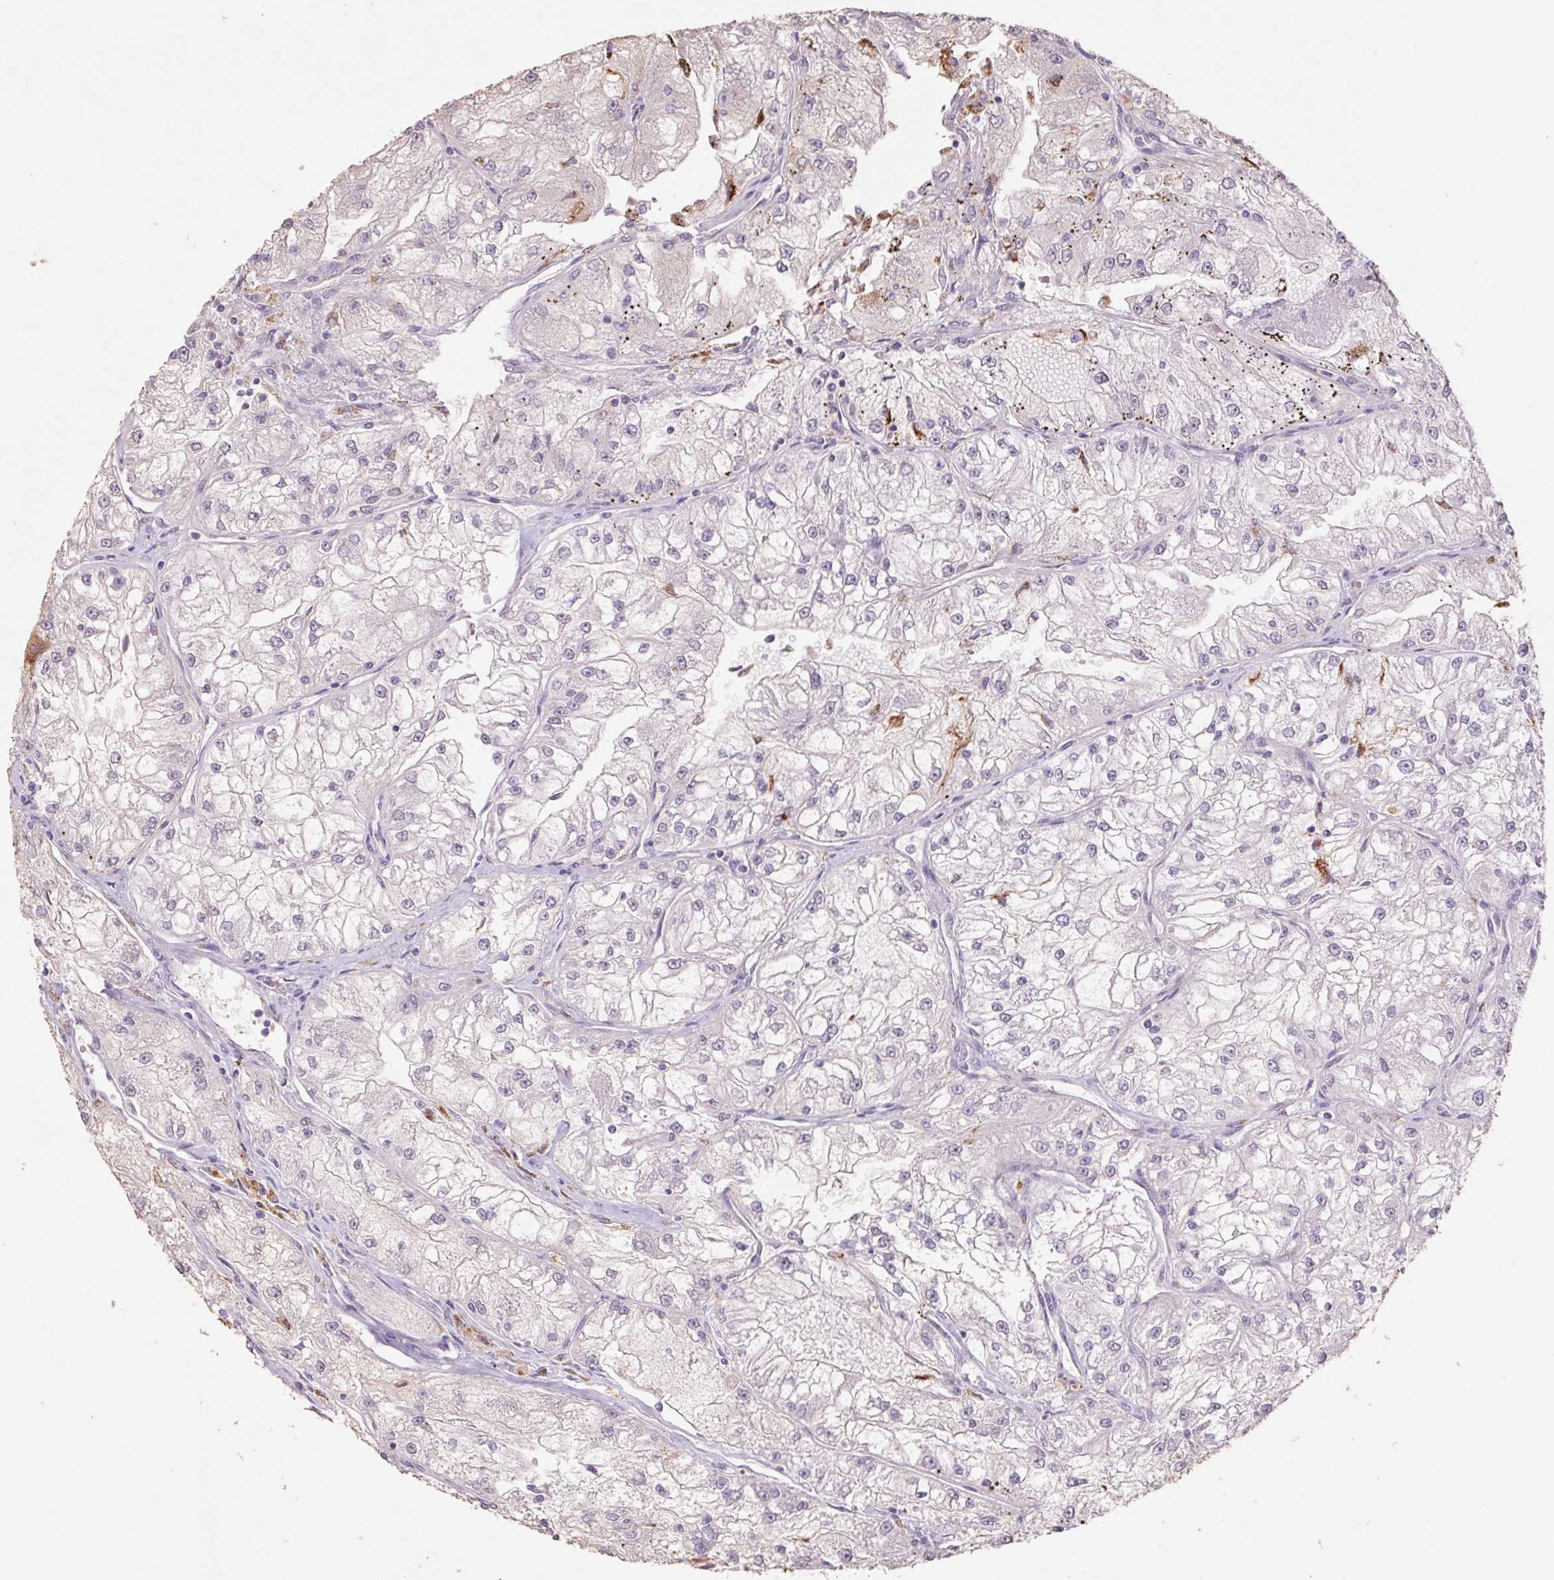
{"staining": {"intensity": "negative", "quantity": "none", "location": "none"}, "tissue": "renal cancer", "cell_type": "Tumor cells", "image_type": "cancer", "snomed": [{"axis": "morphology", "description": "Adenocarcinoma, NOS"}, {"axis": "topography", "description": "Kidney"}], "caption": "A micrograph of adenocarcinoma (renal) stained for a protein exhibits no brown staining in tumor cells. (Brightfield microscopy of DAB (3,3'-diaminobenzidine) immunohistochemistry at high magnification).", "gene": "GRM2", "patient": {"sex": "female", "age": 72}}